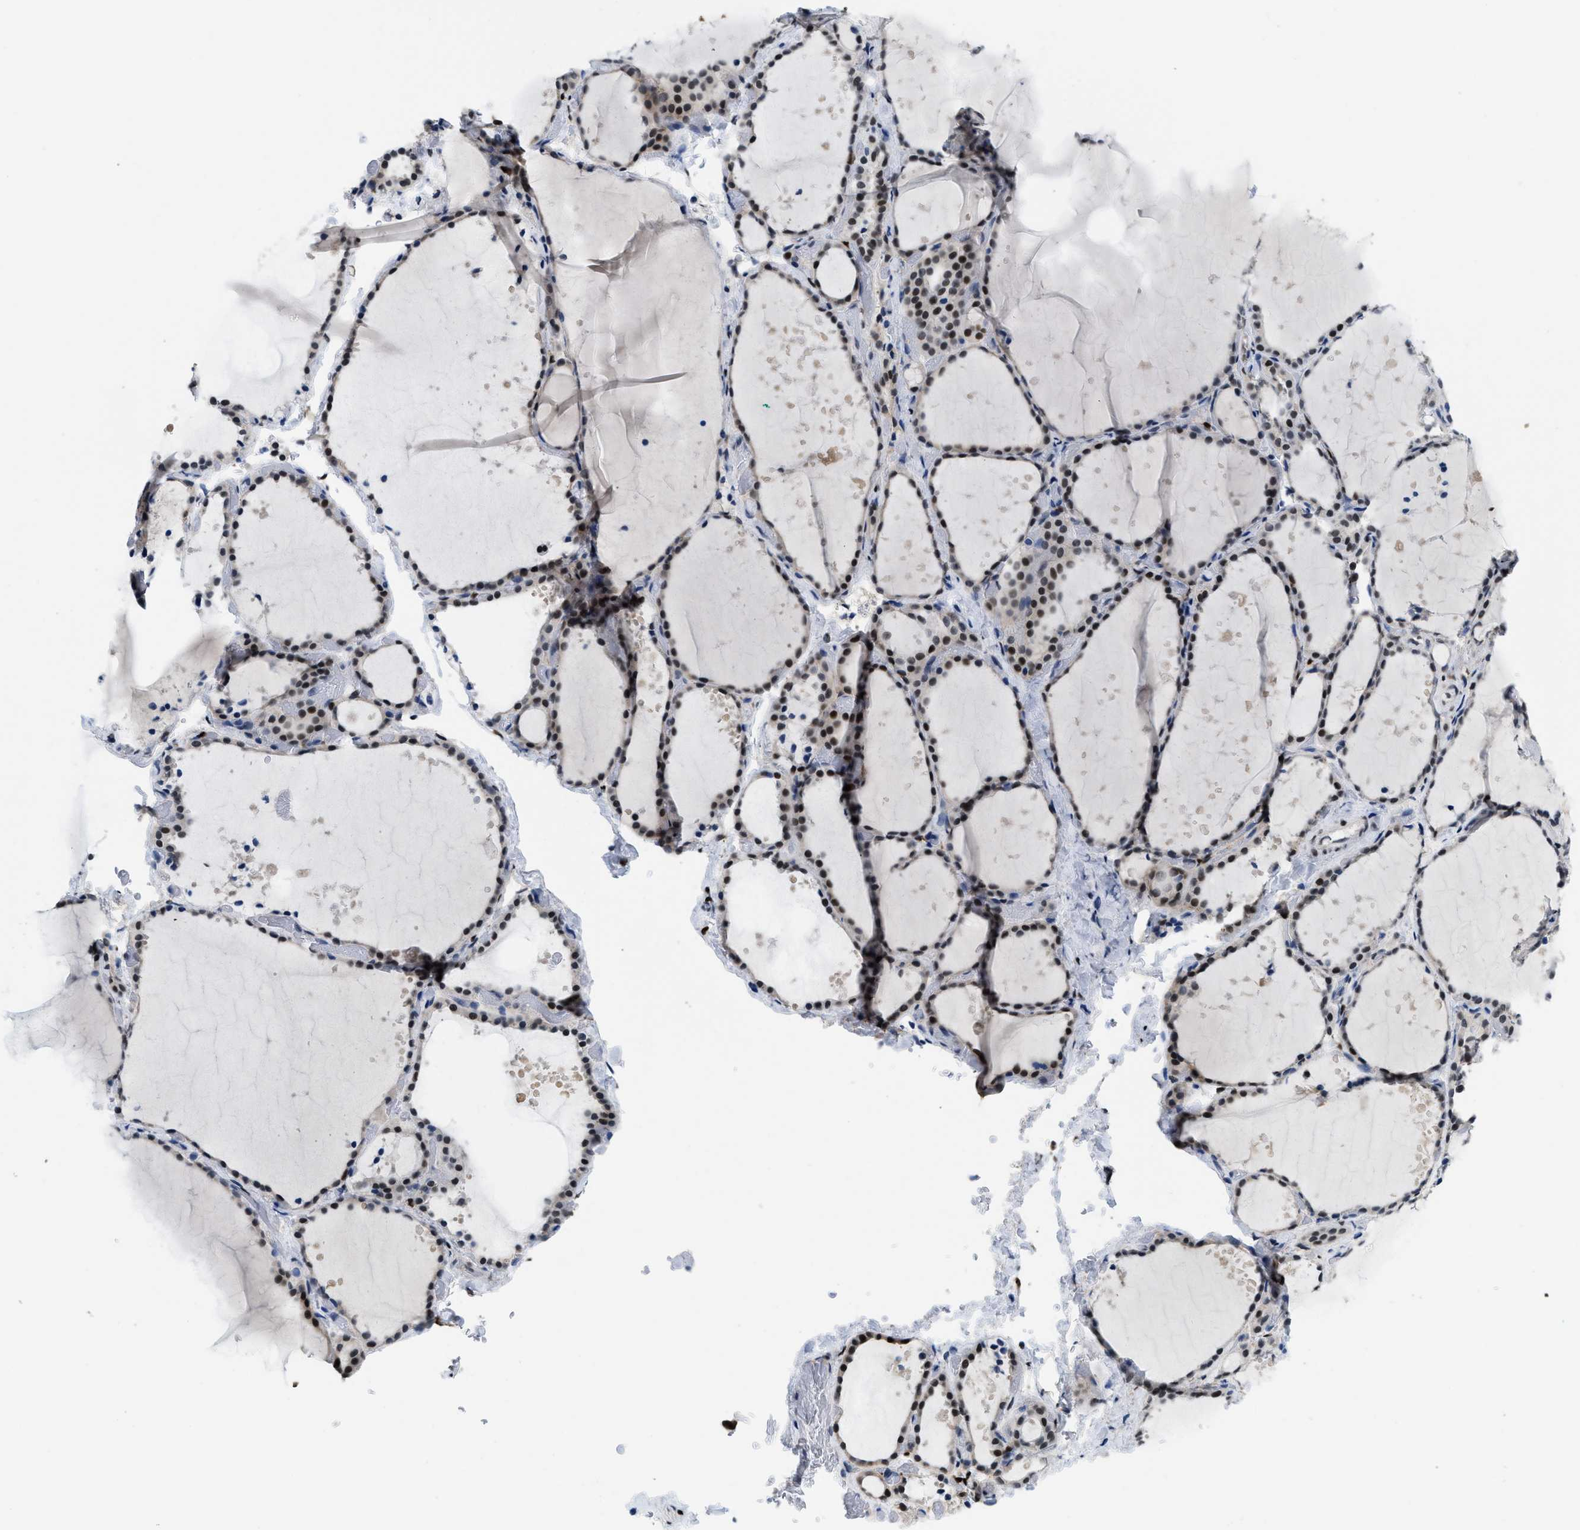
{"staining": {"intensity": "strong", "quantity": ">75%", "location": "nuclear"}, "tissue": "thyroid gland", "cell_type": "Glandular cells", "image_type": "normal", "snomed": [{"axis": "morphology", "description": "Normal tissue, NOS"}, {"axis": "topography", "description": "Thyroid gland"}], "caption": "Protein staining exhibits strong nuclear positivity in approximately >75% of glandular cells in normal thyroid gland.", "gene": "NFIX", "patient": {"sex": "female", "age": 44}}